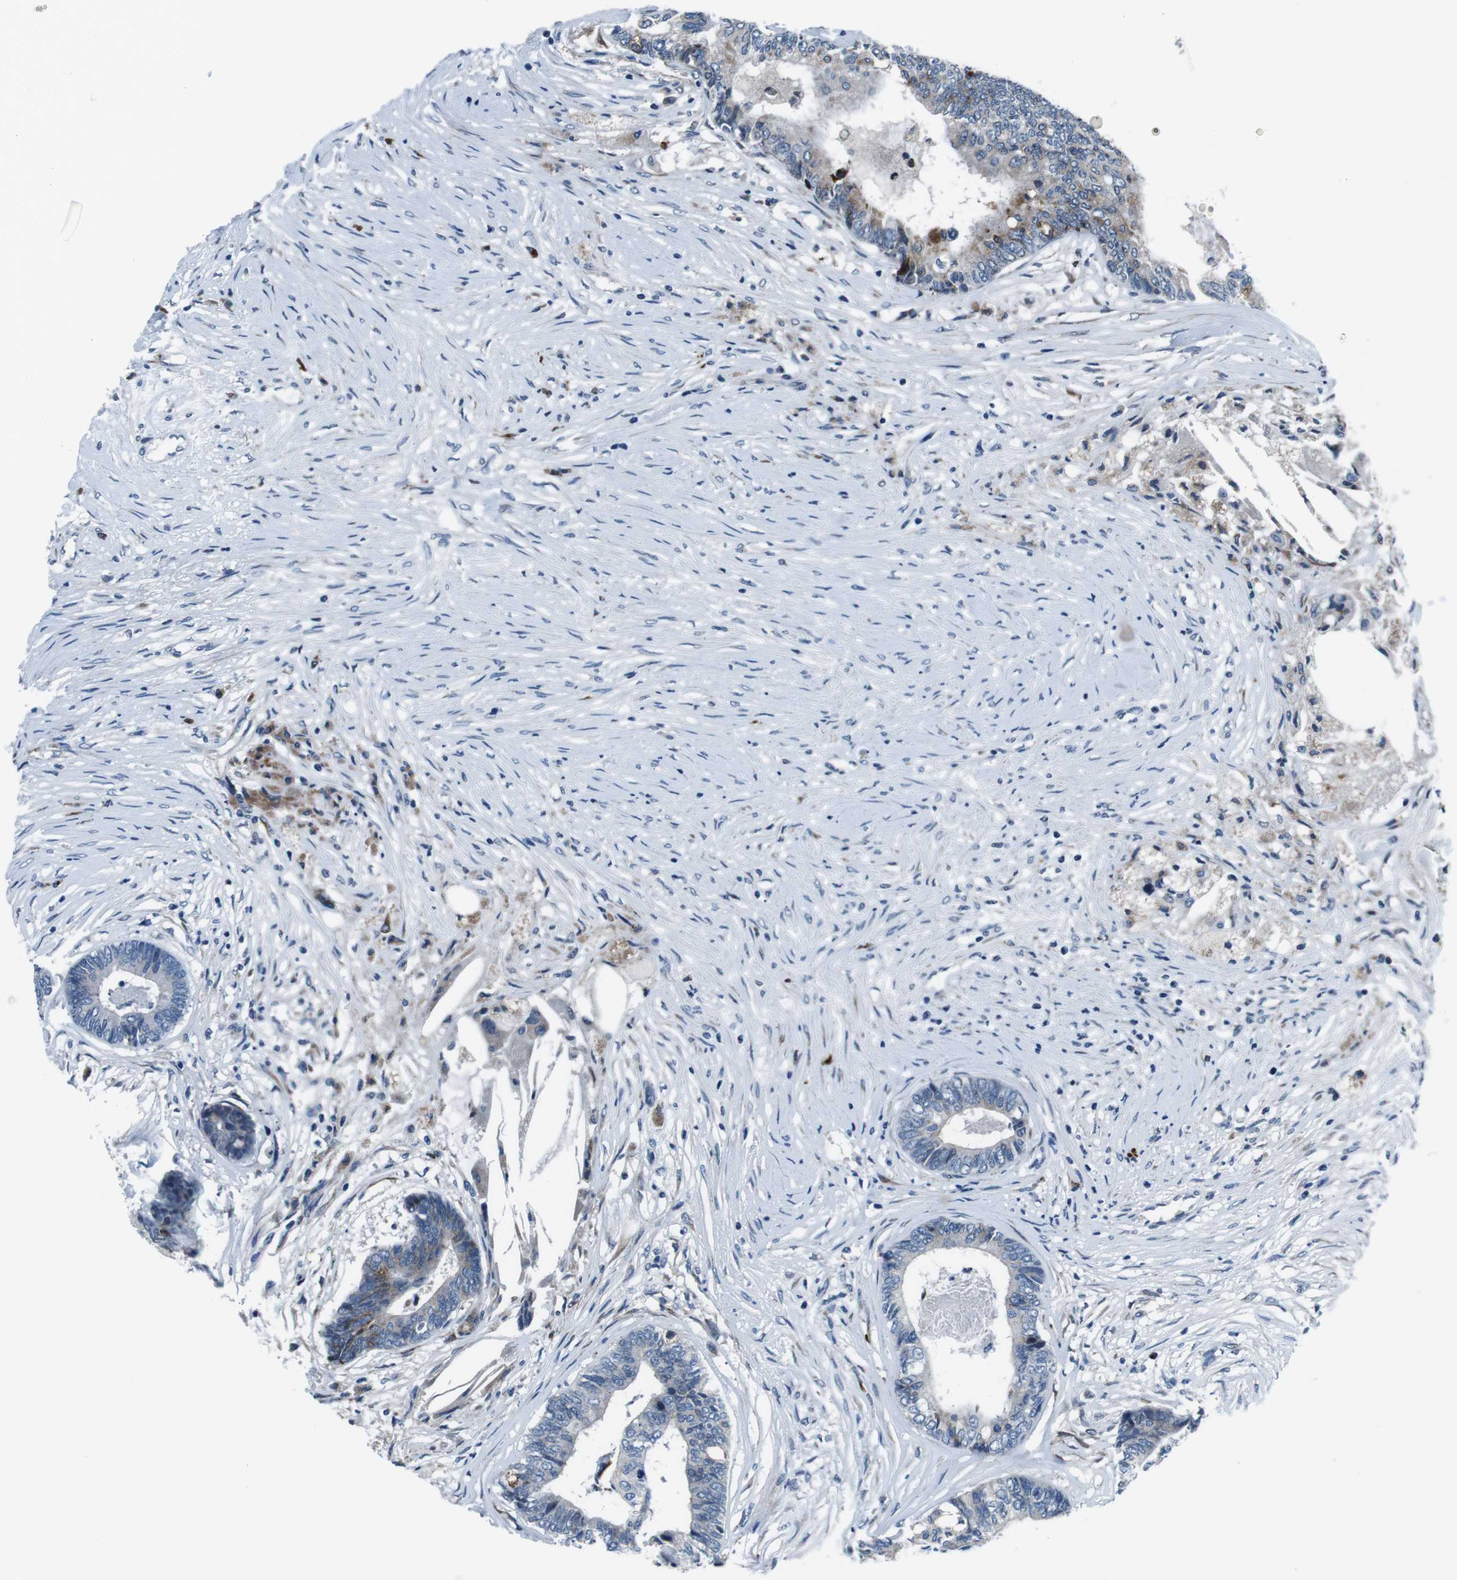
{"staining": {"intensity": "moderate", "quantity": "<25%", "location": "cytoplasmic/membranous"}, "tissue": "colorectal cancer", "cell_type": "Tumor cells", "image_type": "cancer", "snomed": [{"axis": "morphology", "description": "Adenocarcinoma, NOS"}, {"axis": "topography", "description": "Rectum"}], "caption": "Immunohistochemical staining of adenocarcinoma (colorectal) exhibits low levels of moderate cytoplasmic/membranous protein expression in approximately <25% of tumor cells. (DAB (3,3'-diaminobenzidine) IHC with brightfield microscopy, high magnification).", "gene": "NUCB2", "patient": {"sex": "male", "age": 63}}